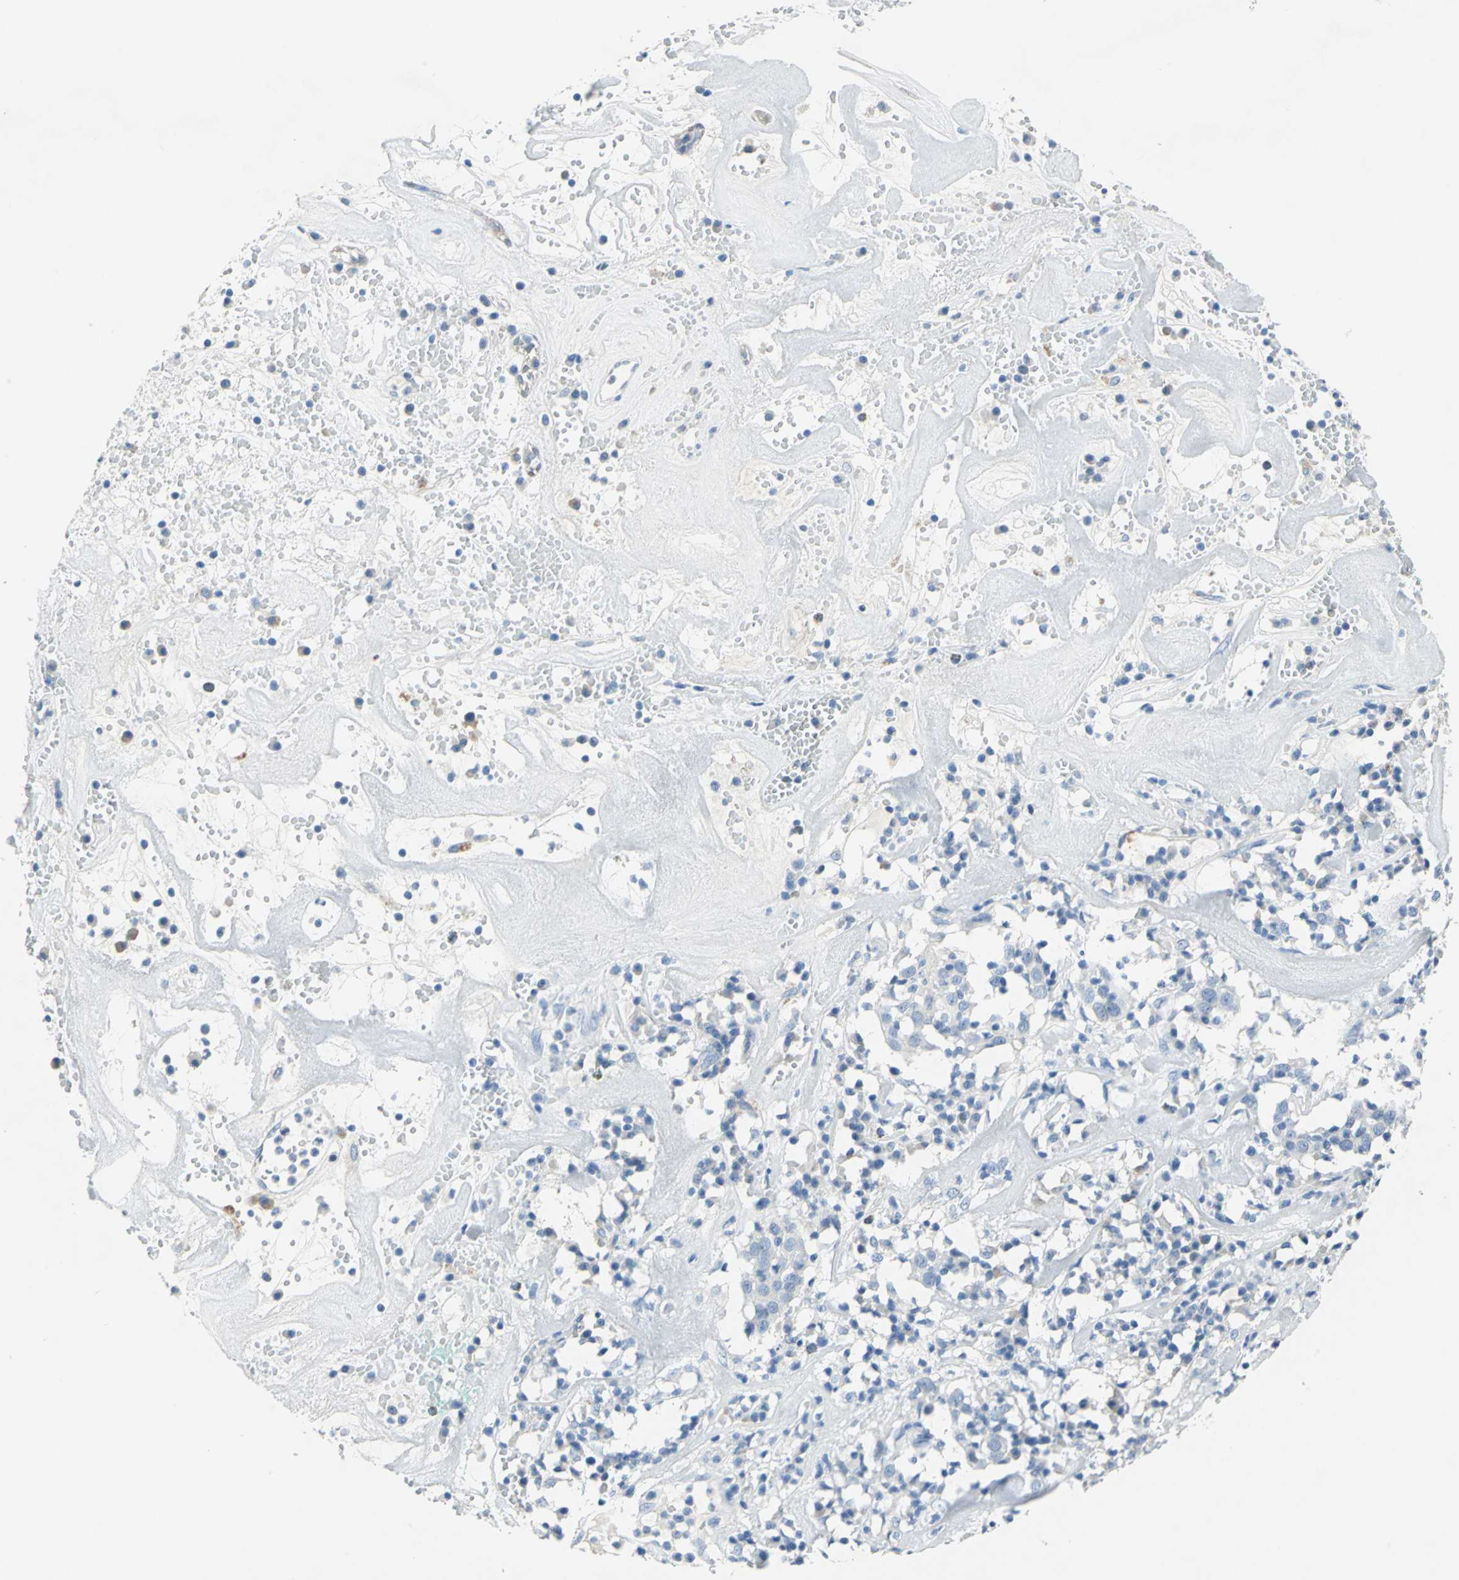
{"staining": {"intensity": "negative", "quantity": "none", "location": "none"}, "tissue": "head and neck cancer", "cell_type": "Tumor cells", "image_type": "cancer", "snomed": [{"axis": "morphology", "description": "Adenocarcinoma, NOS"}, {"axis": "topography", "description": "Salivary gland"}, {"axis": "topography", "description": "Head-Neck"}], "caption": "An immunohistochemistry image of head and neck cancer (adenocarcinoma) is shown. There is no staining in tumor cells of head and neck cancer (adenocarcinoma). (DAB (3,3'-diaminobenzidine) immunohistochemistry (IHC) with hematoxylin counter stain).", "gene": "SFN", "patient": {"sex": "female", "age": 65}}